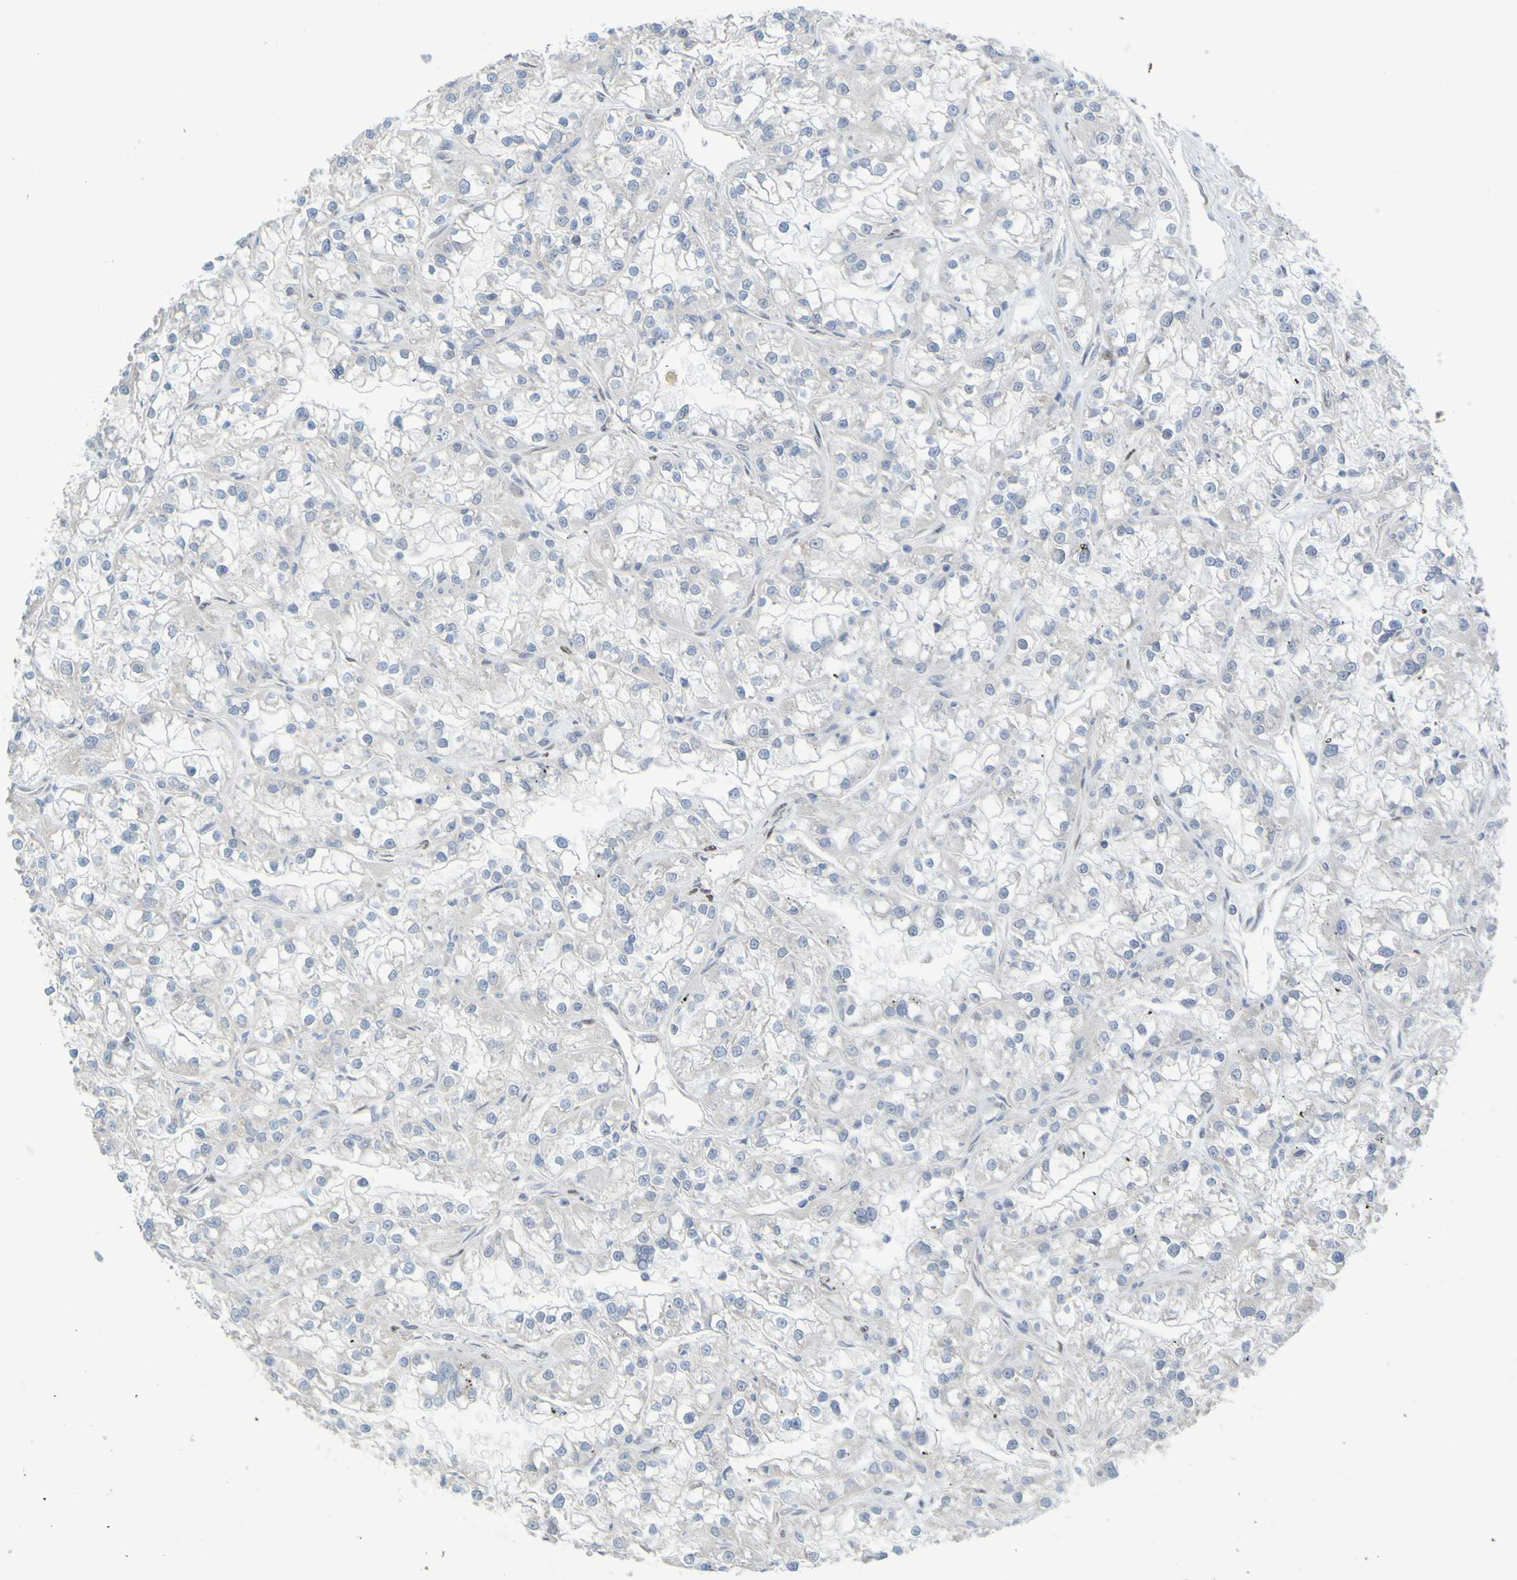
{"staining": {"intensity": "negative", "quantity": "none", "location": "none"}, "tissue": "renal cancer", "cell_type": "Tumor cells", "image_type": "cancer", "snomed": [{"axis": "morphology", "description": "Adenocarcinoma, NOS"}, {"axis": "topography", "description": "Kidney"}], "caption": "The immunohistochemistry (IHC) image has no significant positivity in tumor cells of adenocarcinoma (renal) tissue. (Immunohistochemistry (ihc), brightfield microscopy, high magnification).", "gene": "MAG", "patient": {"sex": "female", "age": 52}}